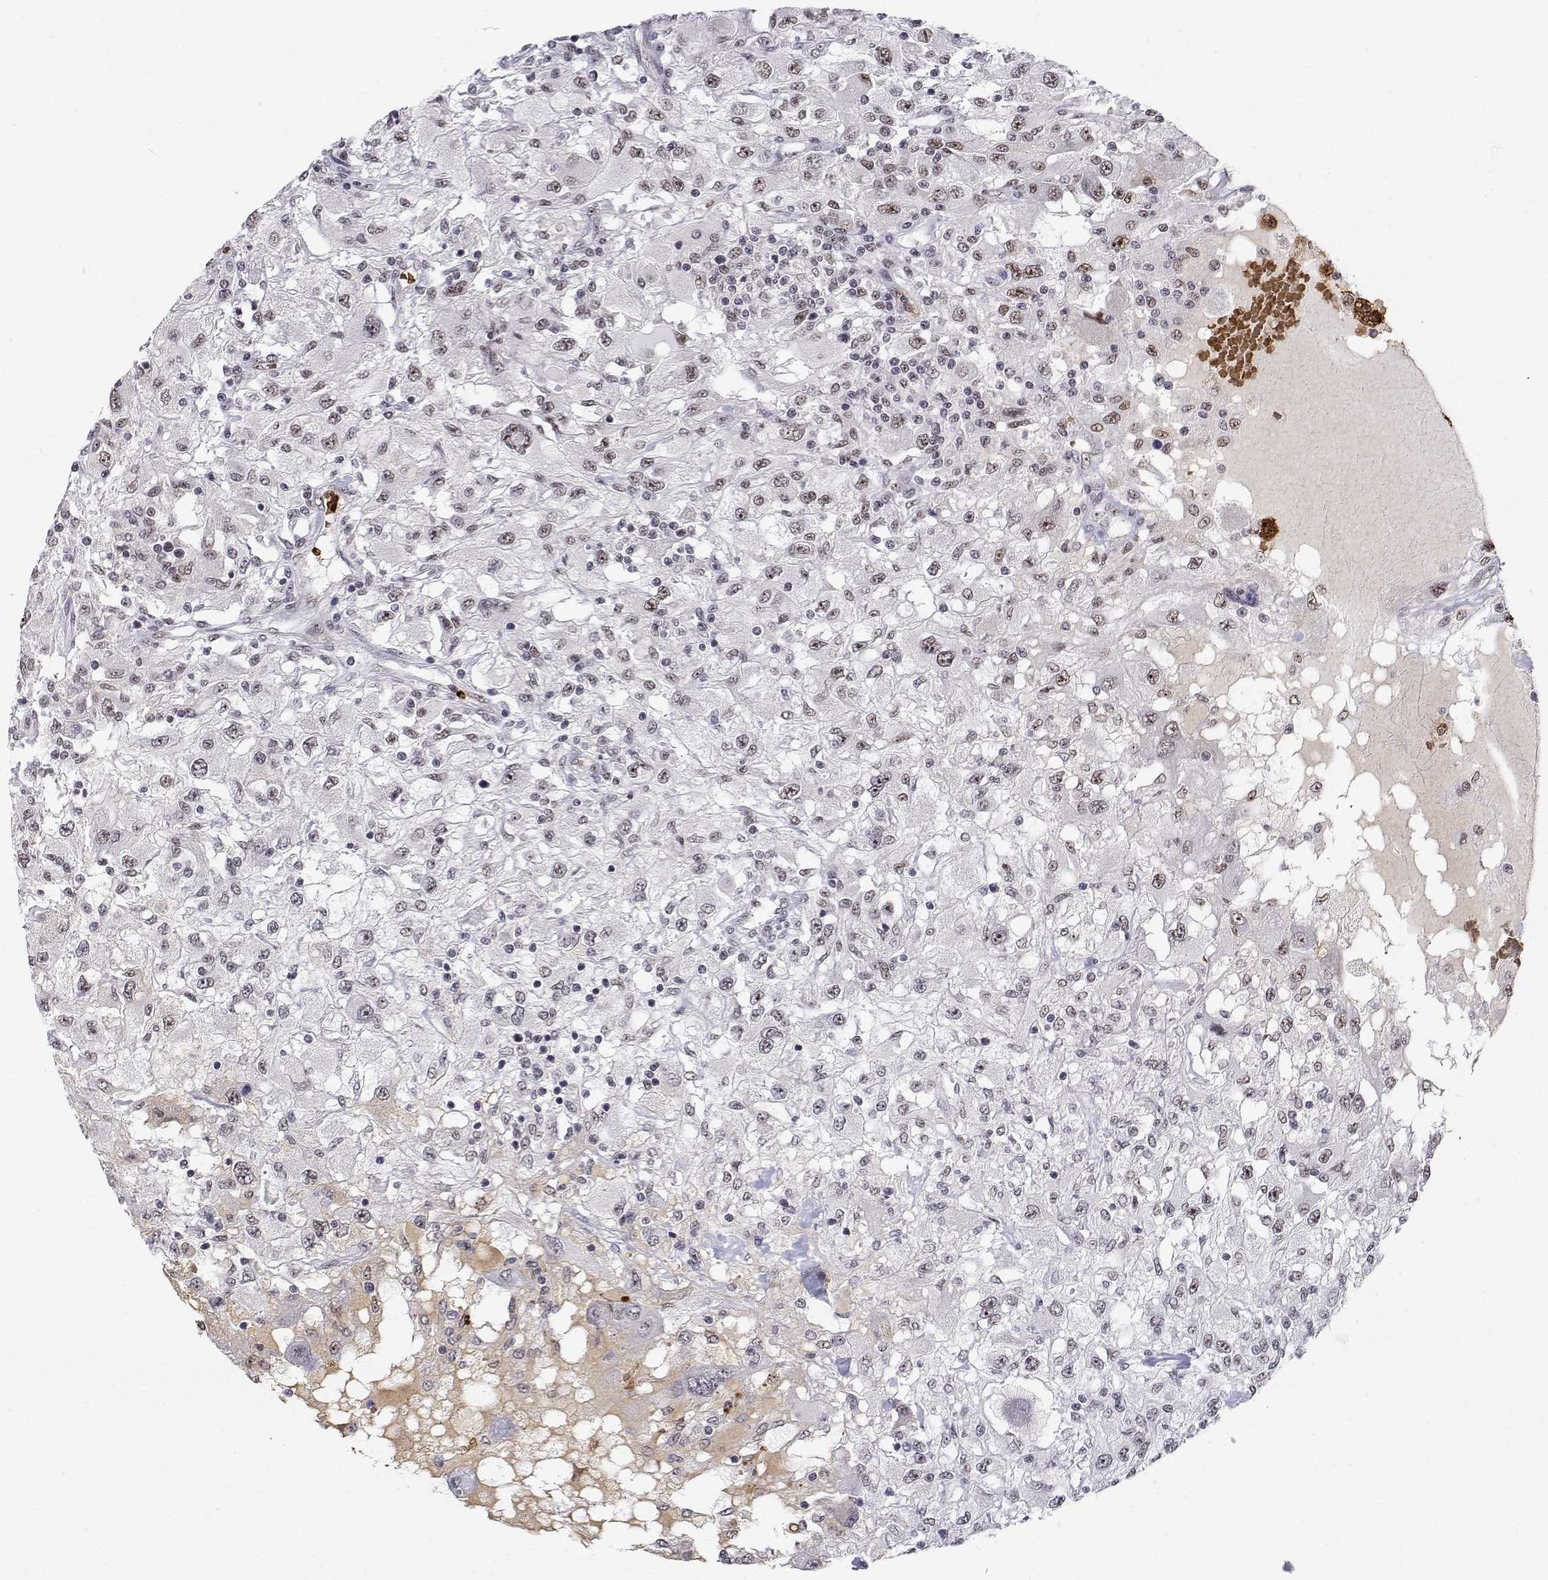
{"staining": {"intensity": "moderate", "quantity": "25%-75%", "location": "nuclear"}, "tissue": "renal cancer", "cell_type": "Tumor cells", "image_type": "cancer", "snomed": [{"axis": "morphology", "description": "Adenocarcinoma, NOS"}, {"axis": "topography", "description": "Kidney"}], "caption": "Renal cancer stained for a protein displays moderate nuclear positivity in tumor cells. The staining was performed using DAB, with brown indicating positive protein expression. Nuclei are stained blue with hematoxylin.", "gene": "ADAR", "patient": {"sex": "female", "age": 67}}